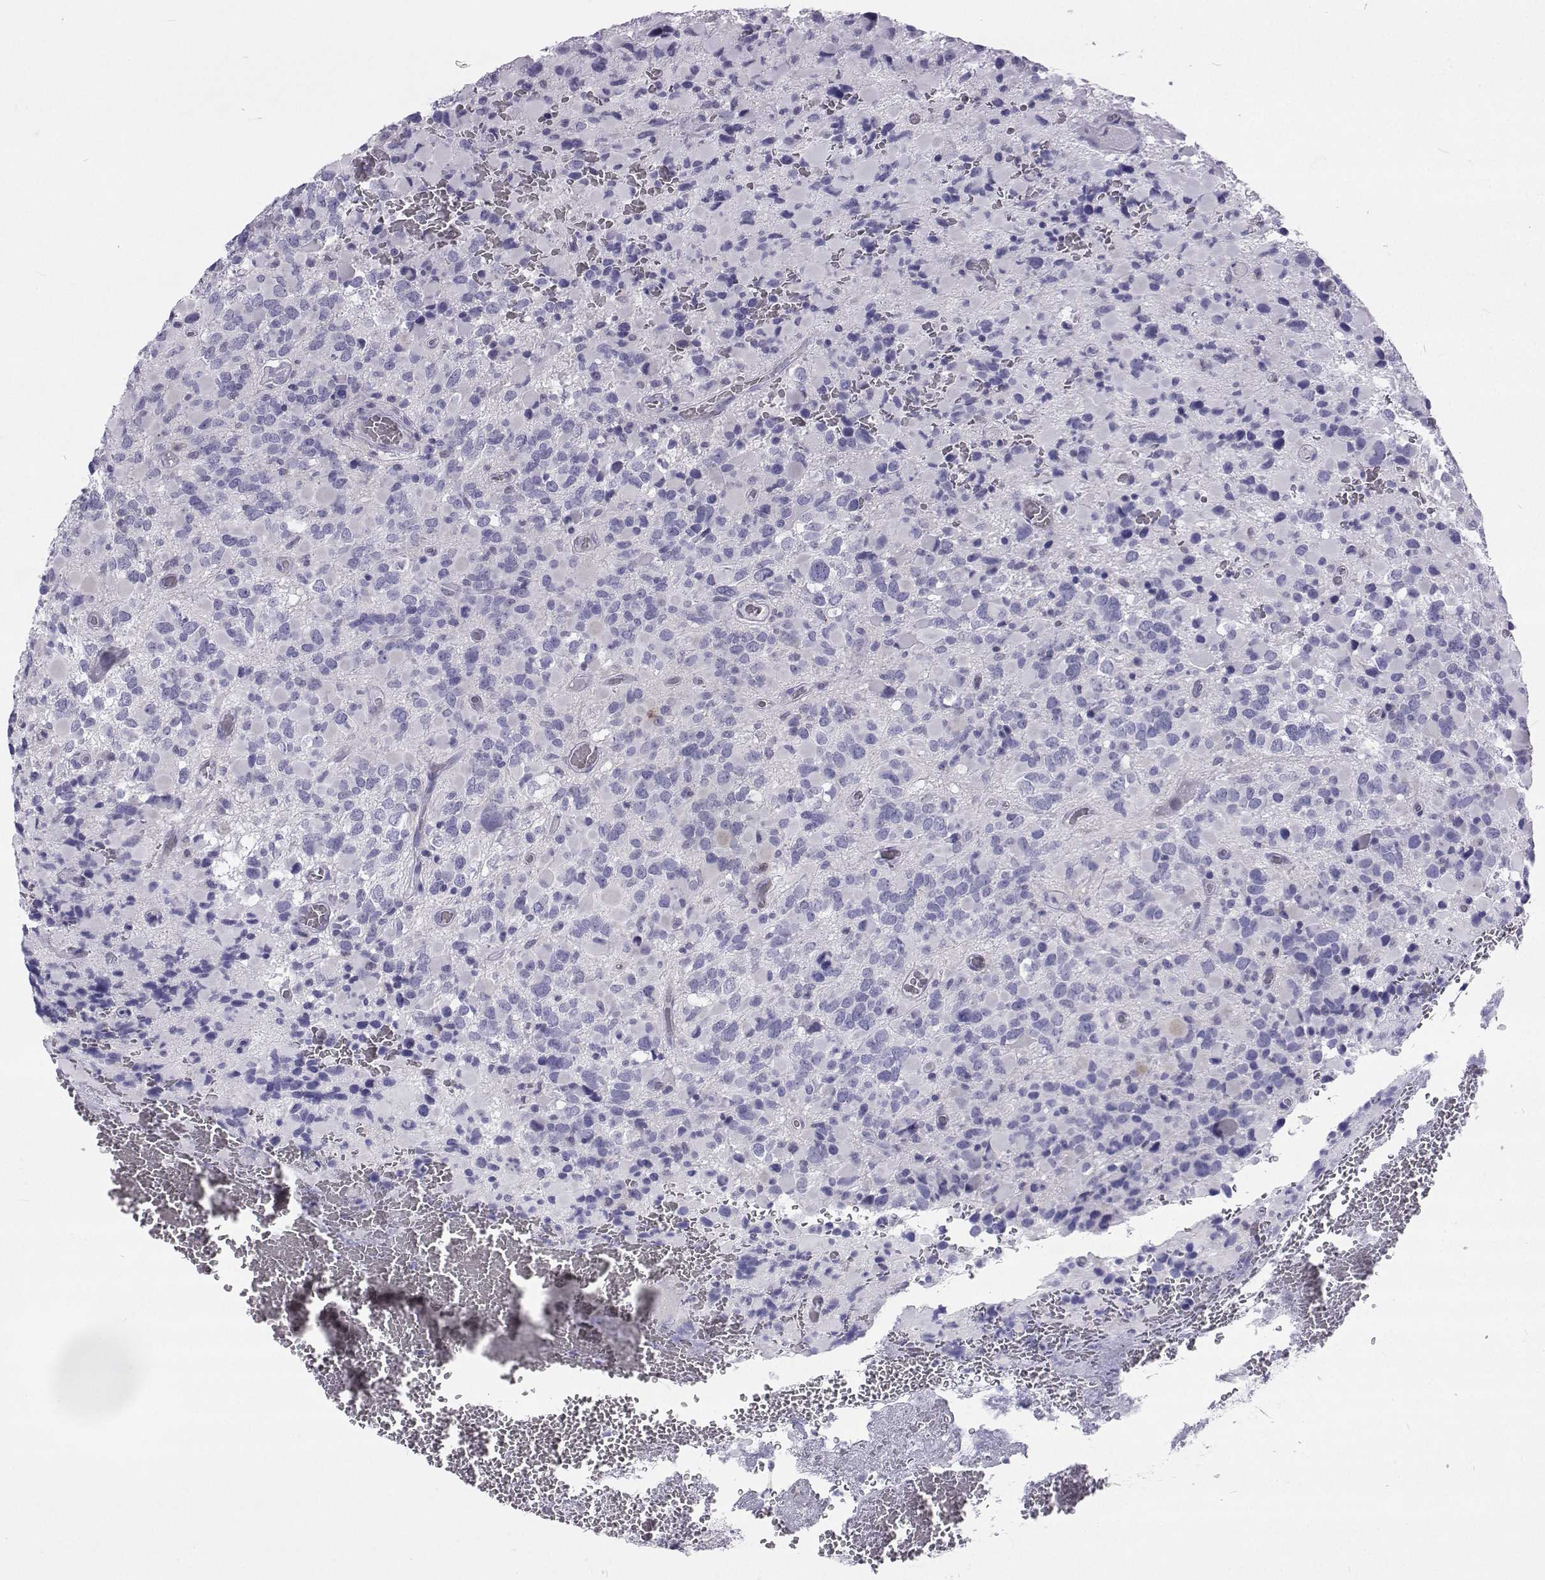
{"staining": {"intensity": "negative", "quantity": "none", "location": "none"}, "tissue": "glioma", "cell_type": "Tumor cells", "image_type": "cancer", "snomed": [{"axis": "morphology", "description": "Glioma, malignant, High grade"}, {"axis": "topography", "description": "Brain"}], "caption": "Immunohistochemistry of human glioma exhibits no expression in tumor cells.", "gene": "GALM", "patient": {"sex": "female", "age": 40}}